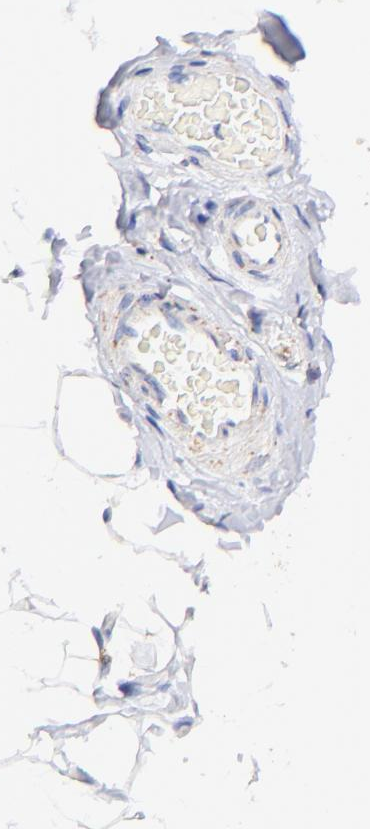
{"staining": {"intensity": "negative", "quantity": "none", "location": "none"}, "tissue": "adipose tissue", "cell_type": "Adipocytes", "image_type": "normal", "snomed": [{"axis": "morphology", "description": "Normal tissue, NOS"}, {"axis": "topography", "description": "Soft tissue"}], "caption": "The immunohistochemistry micrograph has no significant positivity in adipocytes of adipose tissue.", "gene": "ATP5F1D", "patient": {"sex": "male", "age": 26}}